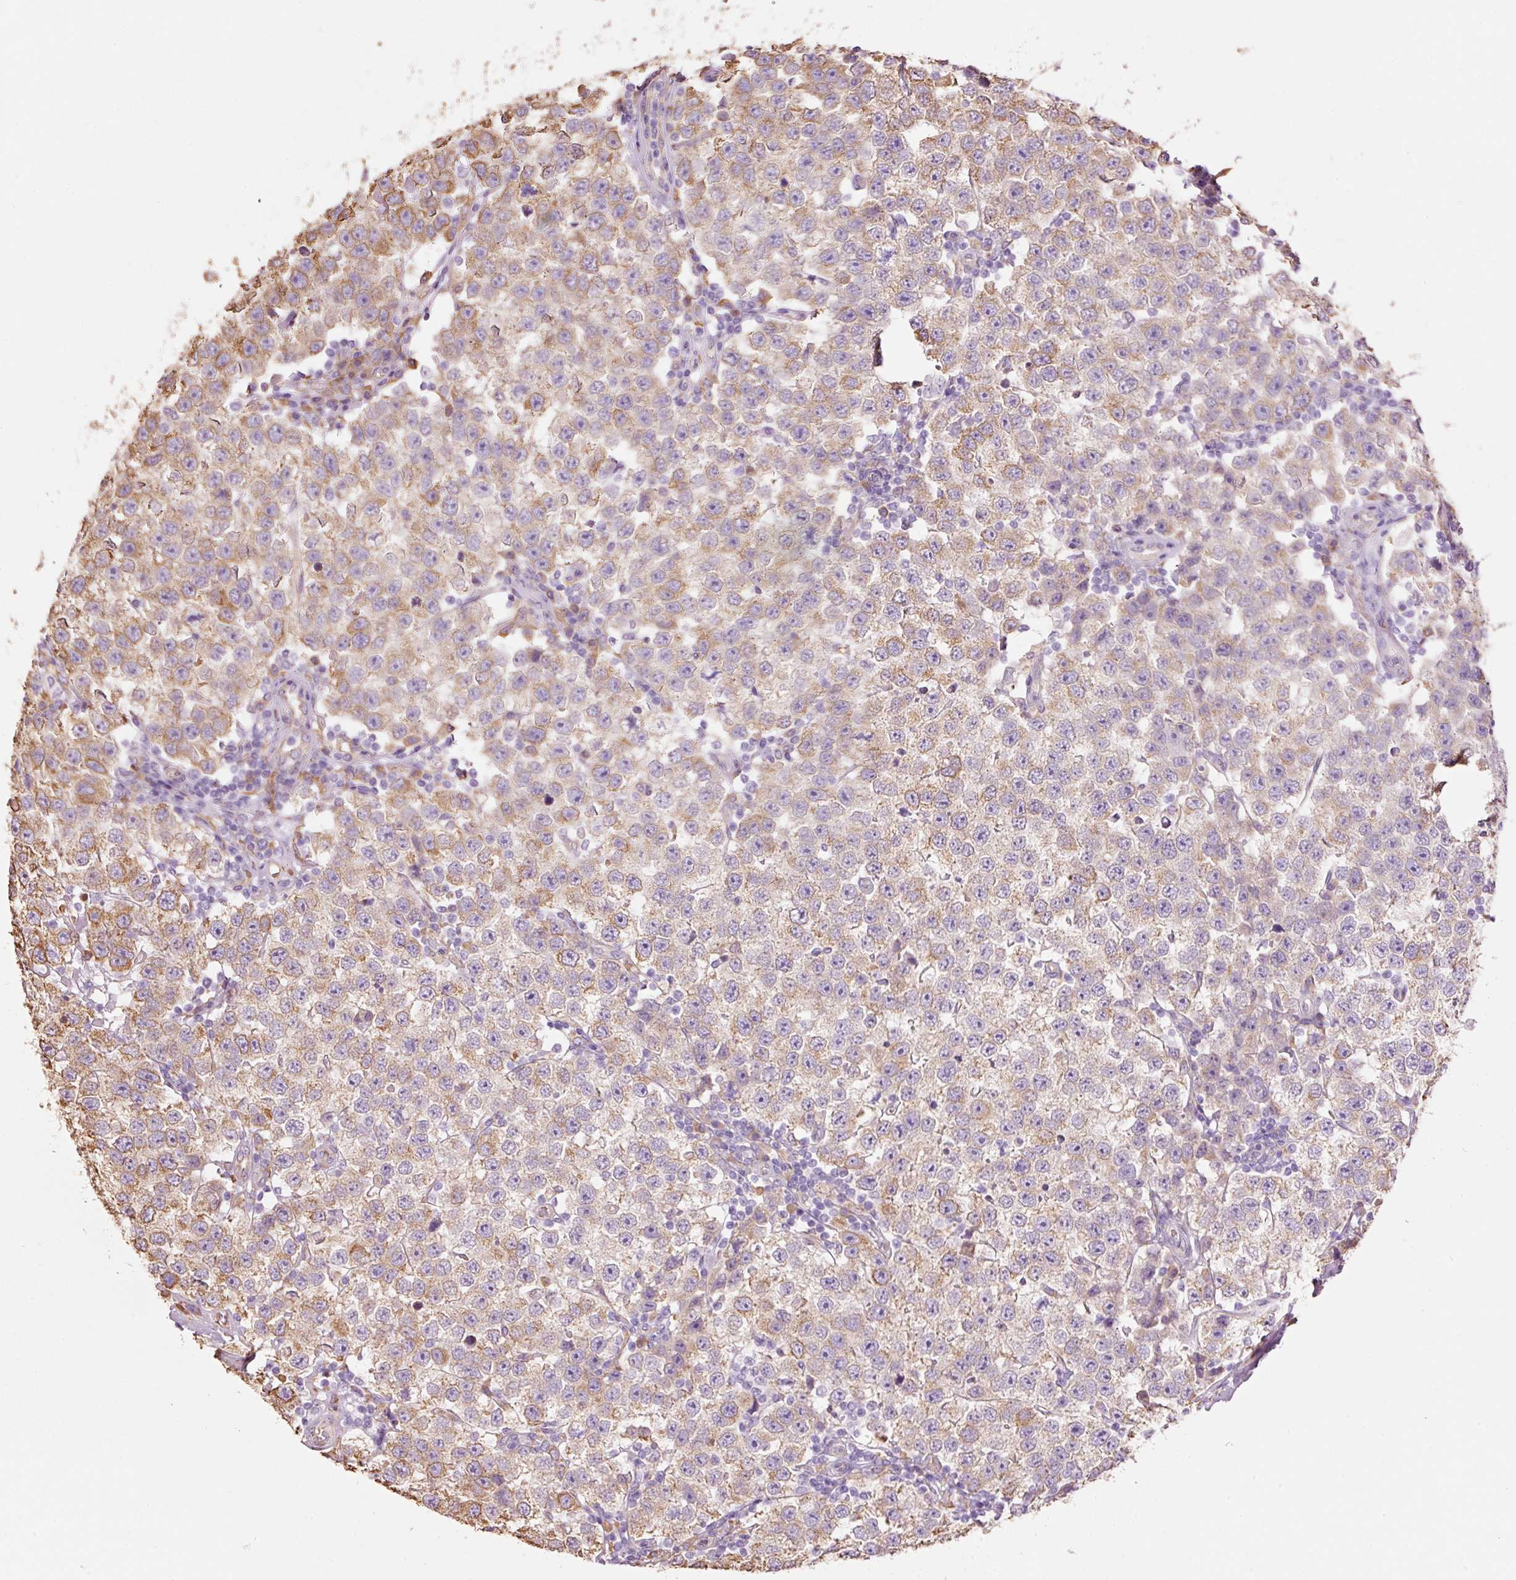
{"staining": {"intensity": "moderate", "quantity": ">75%", "location": "cytoplasmic/membranous"}, "tissue": "testis cancer", "cell_type": "Tumor cells", "image_type": "cancer", "snomed": [{"axis": "morphology", "description": "Seminoma, NOS"}, {"axis": "topography", "description": "Testis"}], "caption": "Tumor cells exhibit medium levels of moderate cytoplasmic/membranous staining in about >75% of cells in human seminoma (testis). (Stains: DAB in brown, nuclei in blue, Microscopy: brightfield microscopy at high magnification).", "gene": "GCG", "patient": {"sex": "male", "age": 34}}